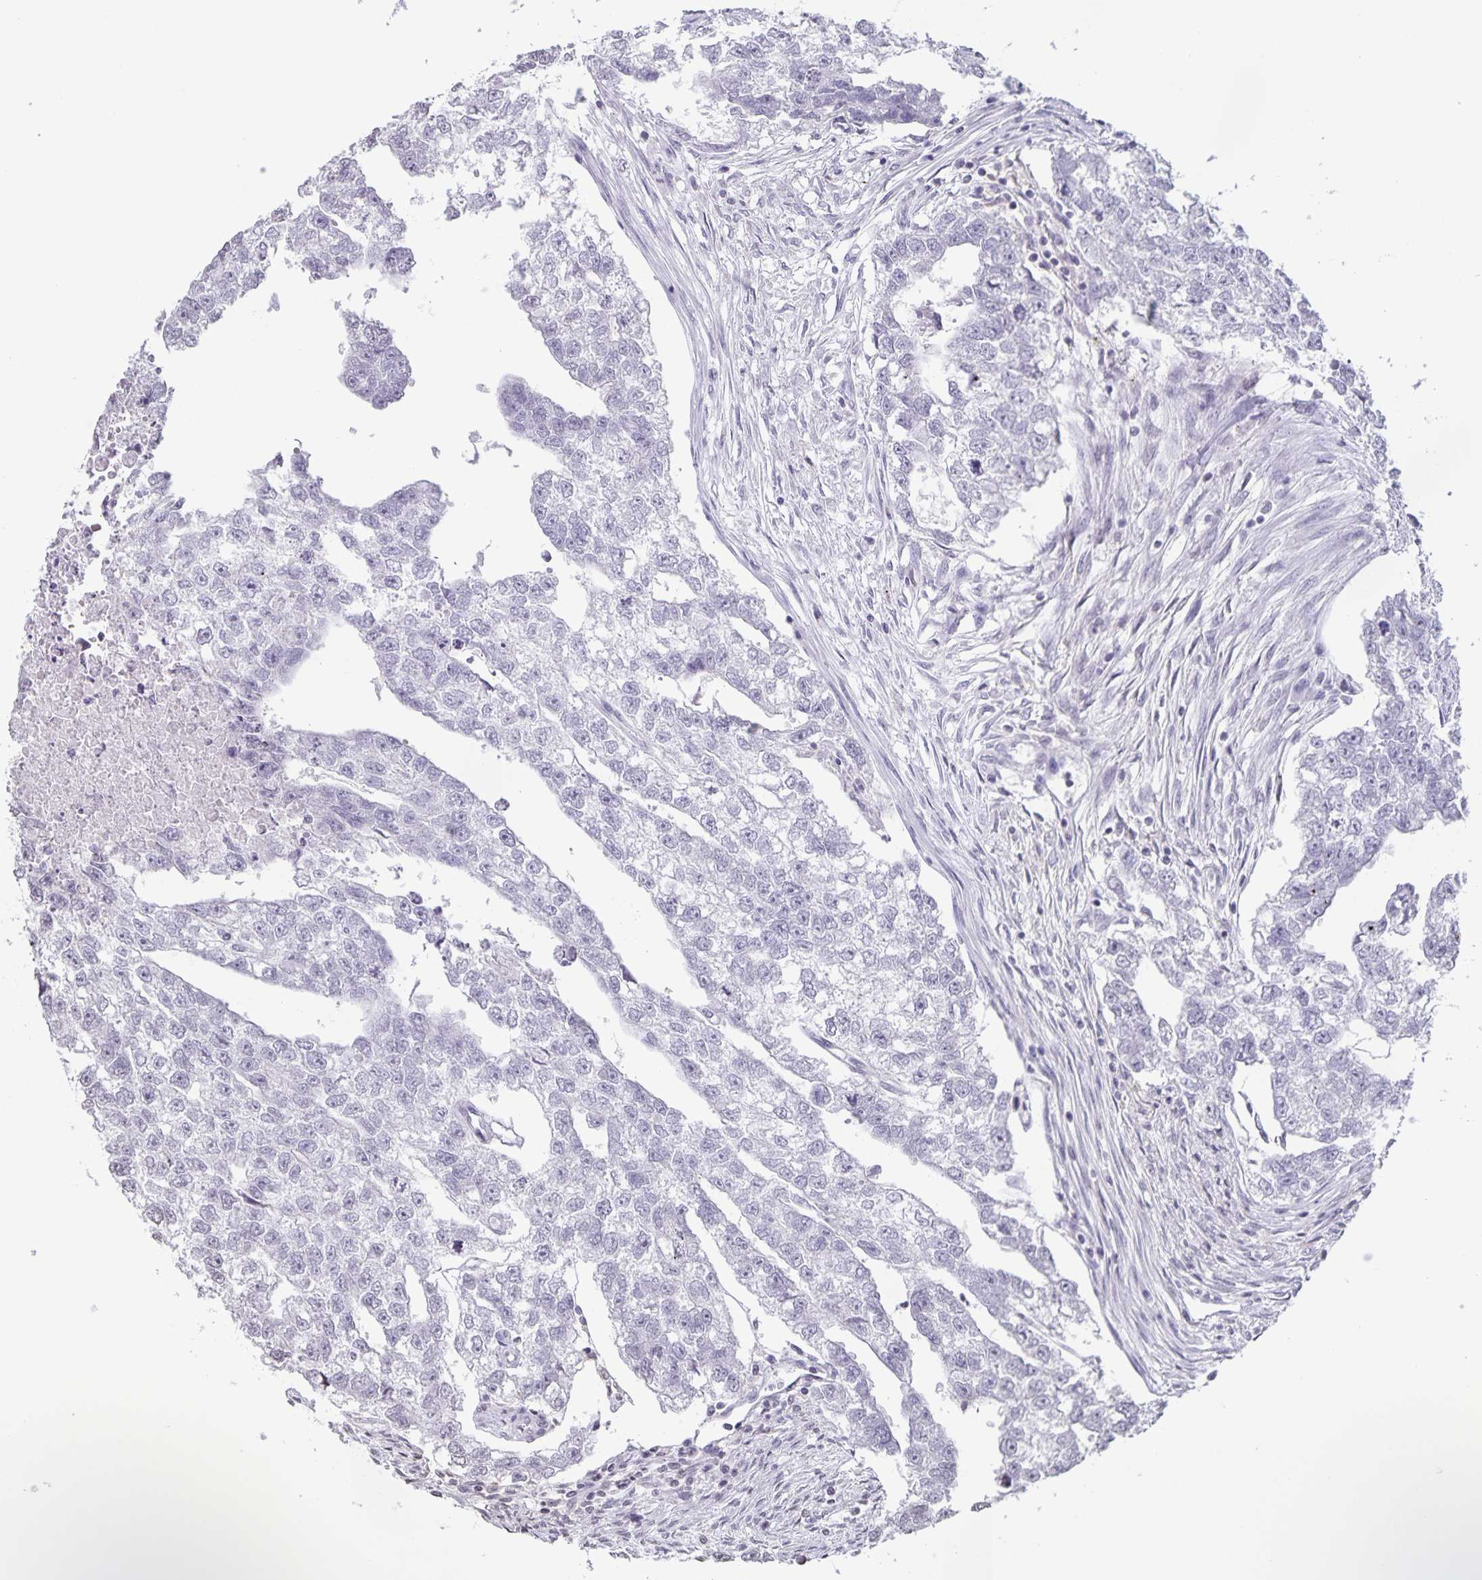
{"staining": {"intensity": "negative", "quantity": "none", "location": "none"}, "tissue": "testis cancer", "cell_type": "Tumor cells", "image_type": "cancer", "snomed": [{"axis": "morphology", "description": "Carcinoma, Embryonal, NOS"}, {"axis": "morphology", "description": "Teratoma, malignant, NOS"}, {"axis": "topography", "description": "Testis"}], "caption": "A high-resolution histopathology image shows immunohistochemistry staining of testis cancer, which exhibits no significant positivity in tumor cells.", "gene": "AQP4", "patient": {"sex": "male", "age": 44}}